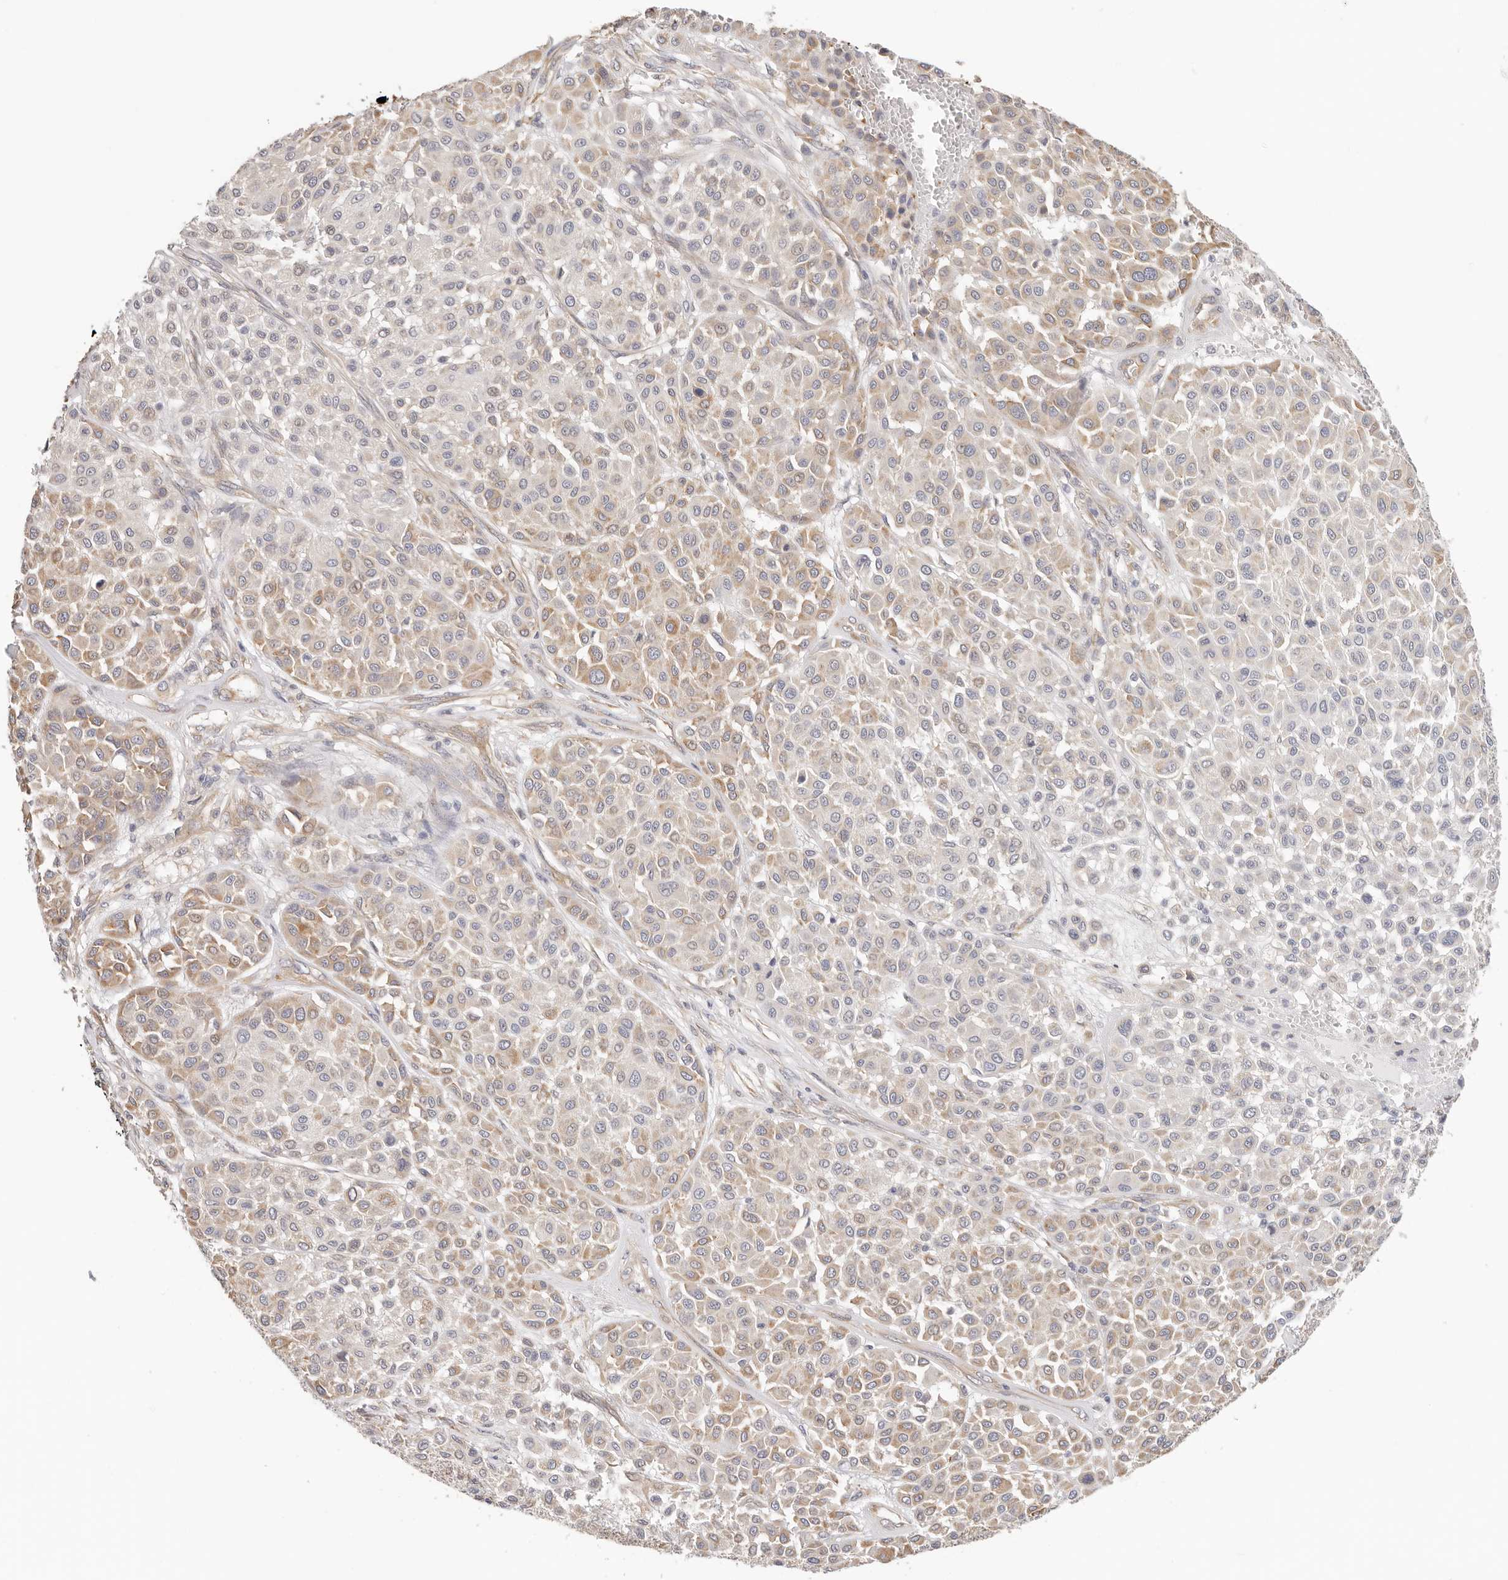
{"staining": {"intensity": "weak", "quantity": "25%-75%", "location": "cytoplasmic/membranous"}, "tissue": "melanoma", "cell_type": "Tumor cells", "image_type": "cancer", "snomed": [{"axis": "morphology", "description": "Malignant melanoma, Metastatic site"}, {"axis": "topography", "description": "Soft tissue"}], "caption": "Protein expression analysis of melanoma exhibits weak cytoplasmic/membranous expression in approximately 25%-75% of tumor cells.", "gene": "AFDN", "patient": {"sex": "male", "age": 41}}